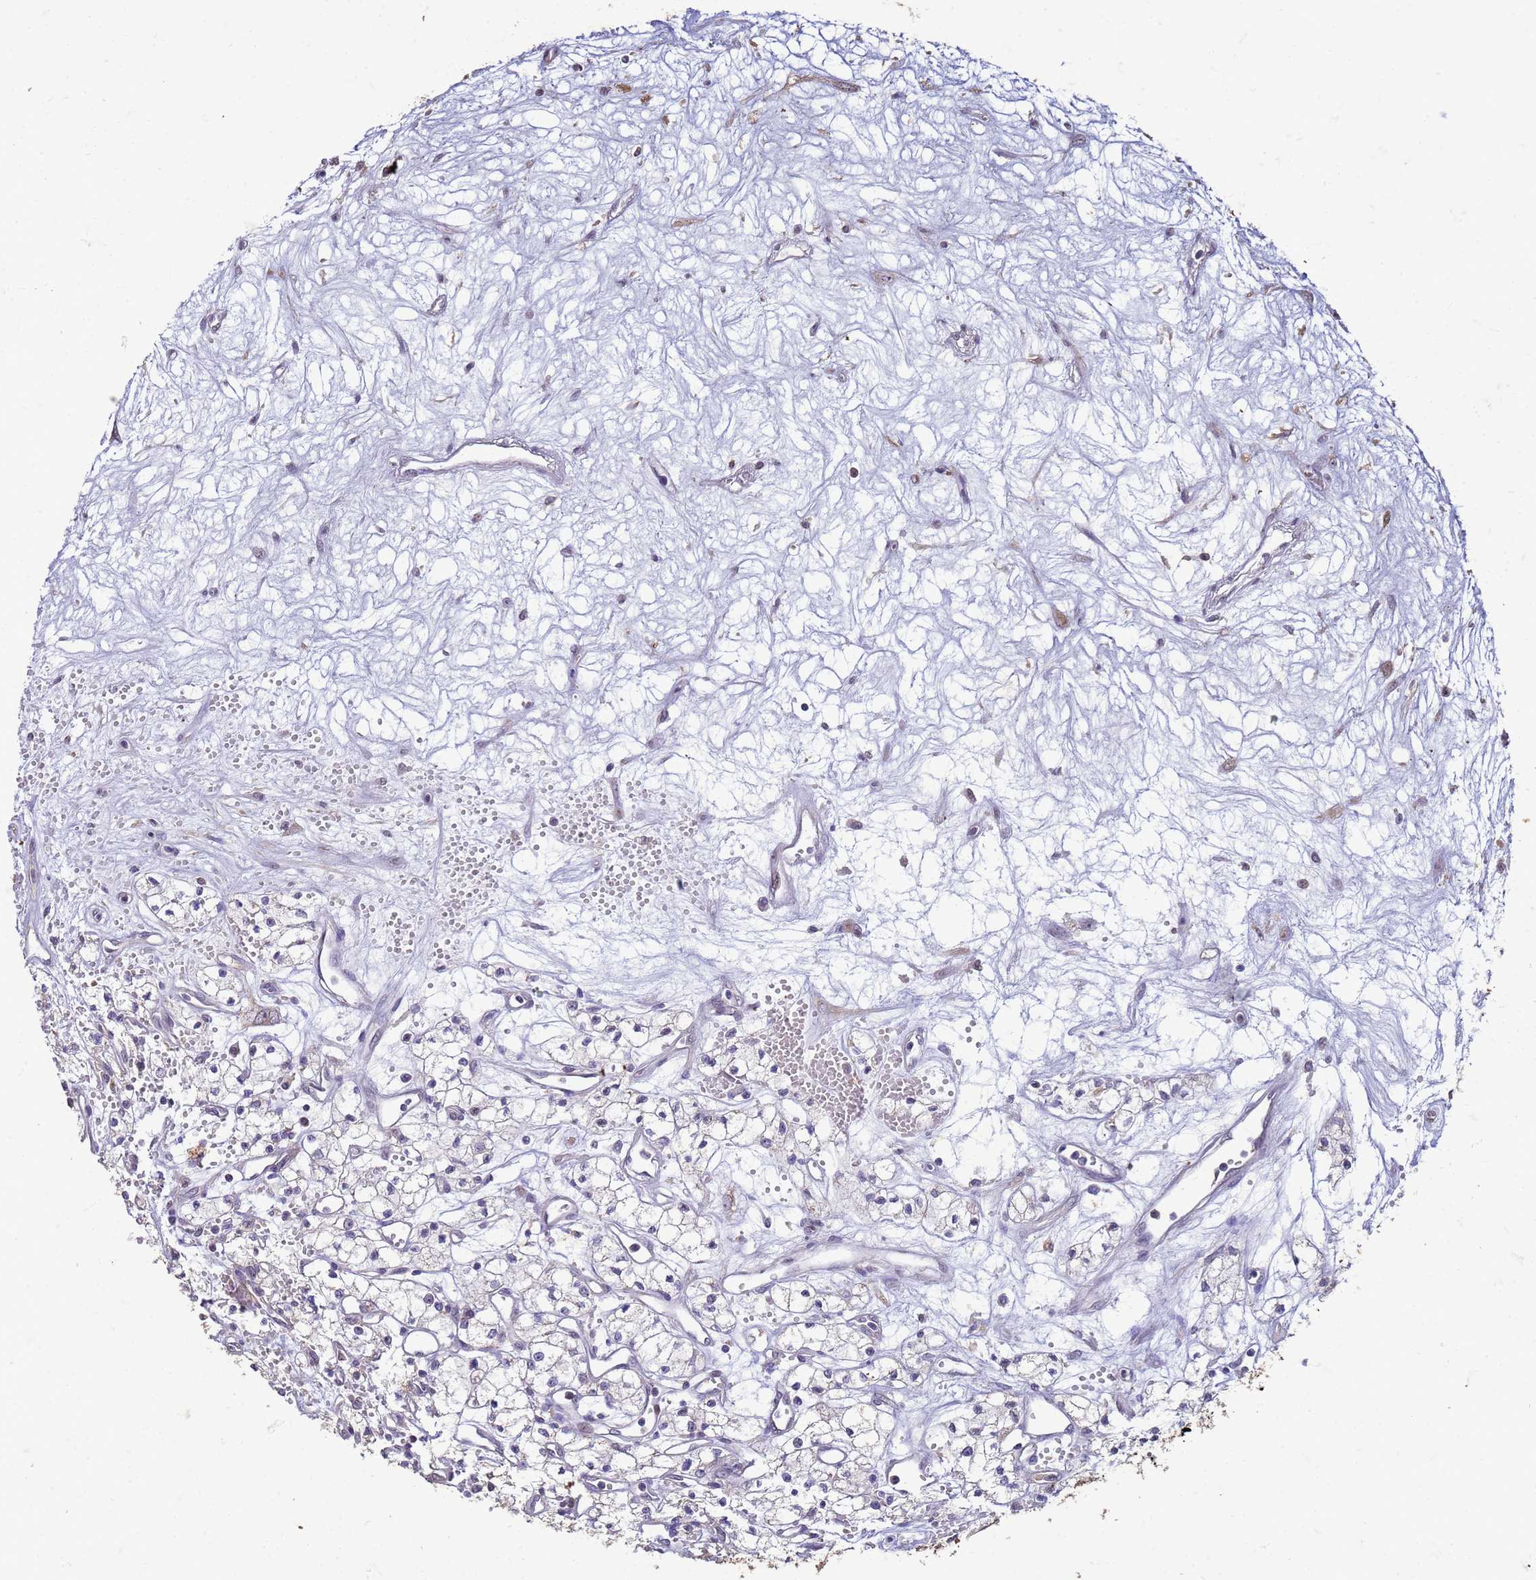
{"staining": {"intensity": "negative", "quantity": "none", "location": "none"}, "tissue": "renal cancer", "cell_type": "Tumor cells", "image_type": "cancer", "snomed": [{"axis": "morphology", "description": "Adenocarcinoma, NOS"}, {"axis": "topography", "description": "Kidney"}], "caption": "Human adenocarcinoma (renal) stained for a protein using immunohistochemistry (IHC) displays no expression in tumor cells.", "gene": "SLC25A15", "patient": {"sex": "male", "age": 59}}